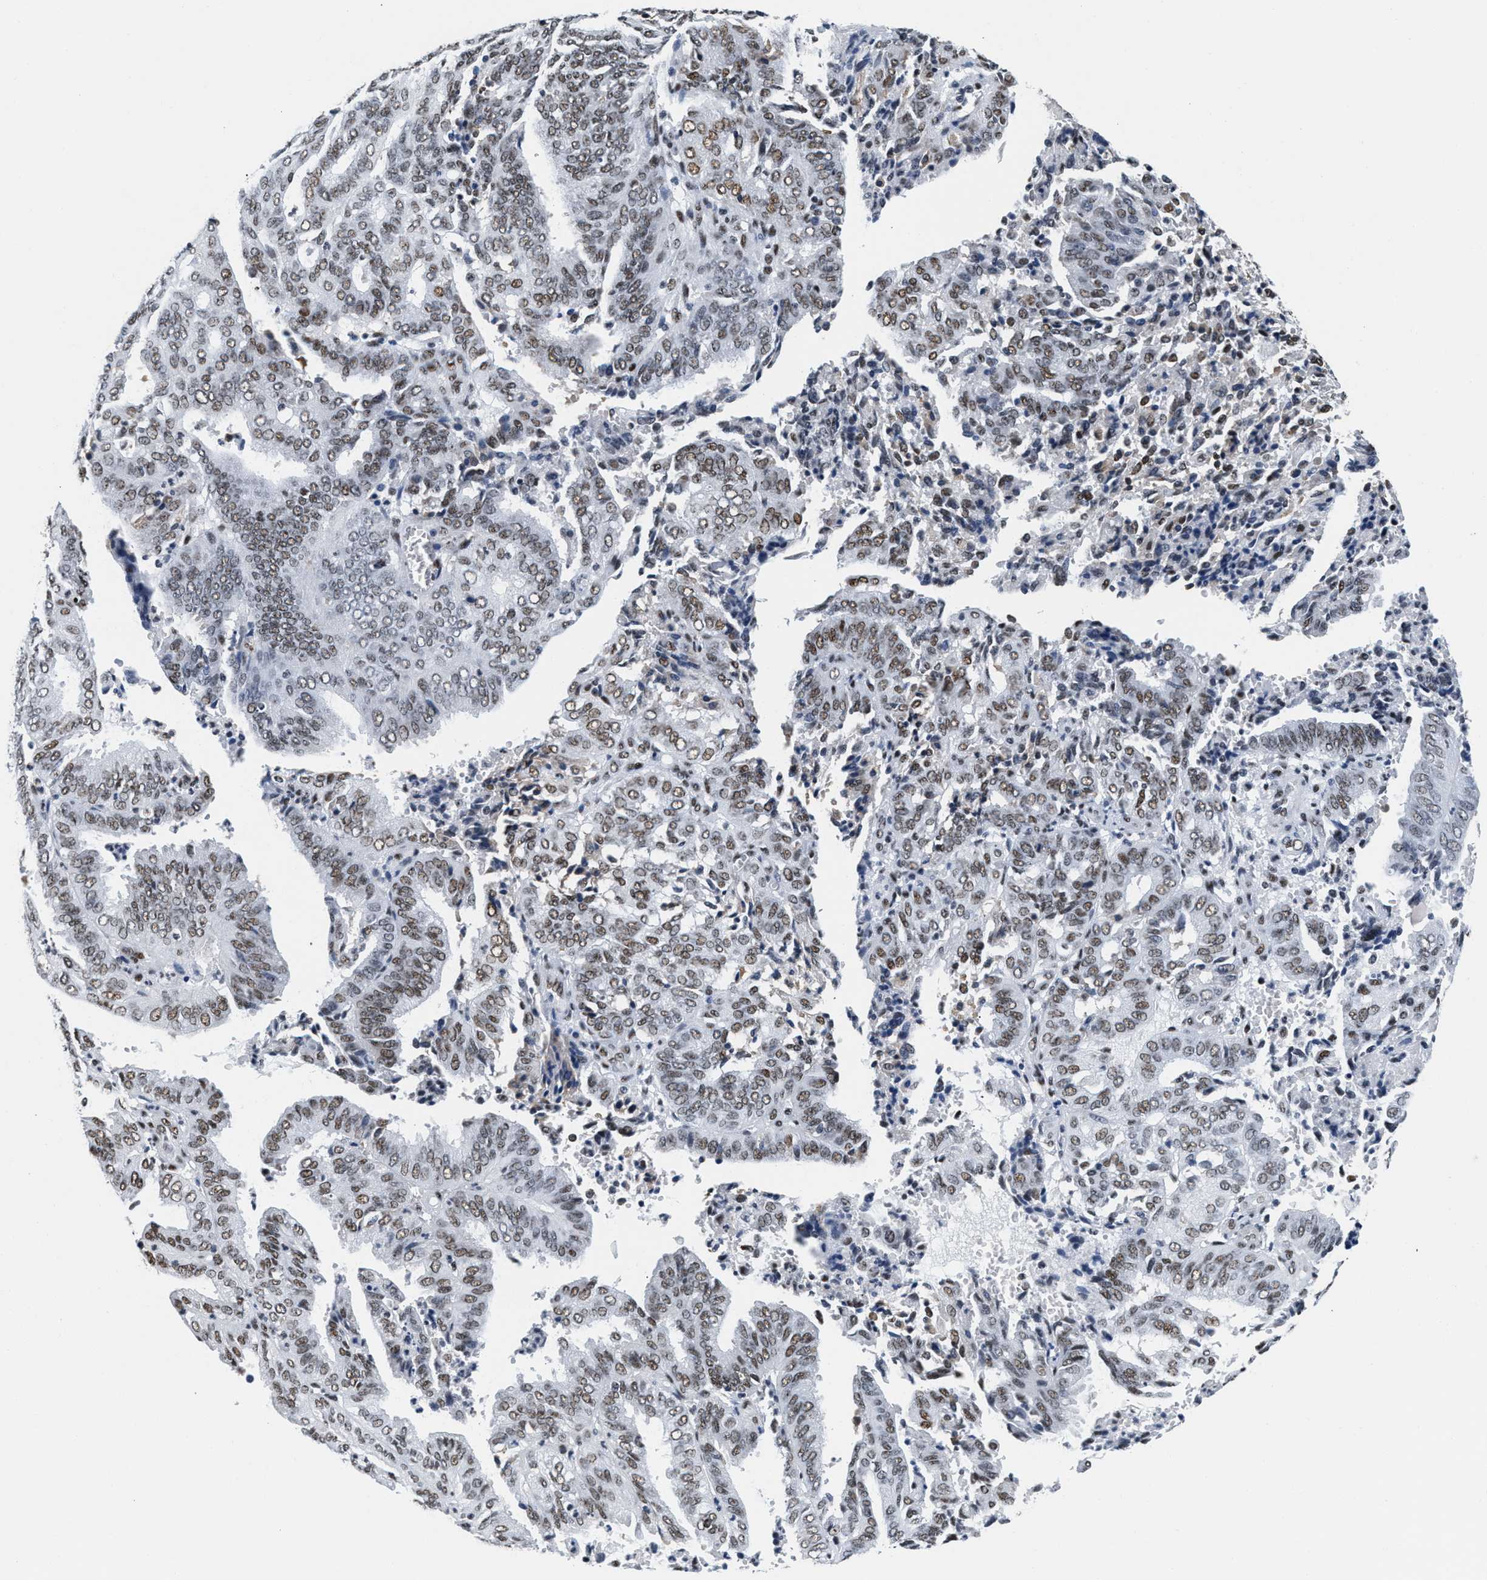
{"staining": {"intensity": "moderate", "quantity": ">75%", "location": "nuclear"}, "tissue": "endometrial cancer", "cell_type": "Tumor cells", "image_type": "cancer", "snomed": [{"axis": "morphology", "description": "Adenocarcinoma, NOS"}, {"axis": "topography", "description": "Uterus"}], "caption": "A brown stain highlights moderate nuclear positivity of a protein in human adenocarcinoma (endometrial) tumor cells.", "gene": "RAD50", "patient": {"sex": "female", "age": 60}}